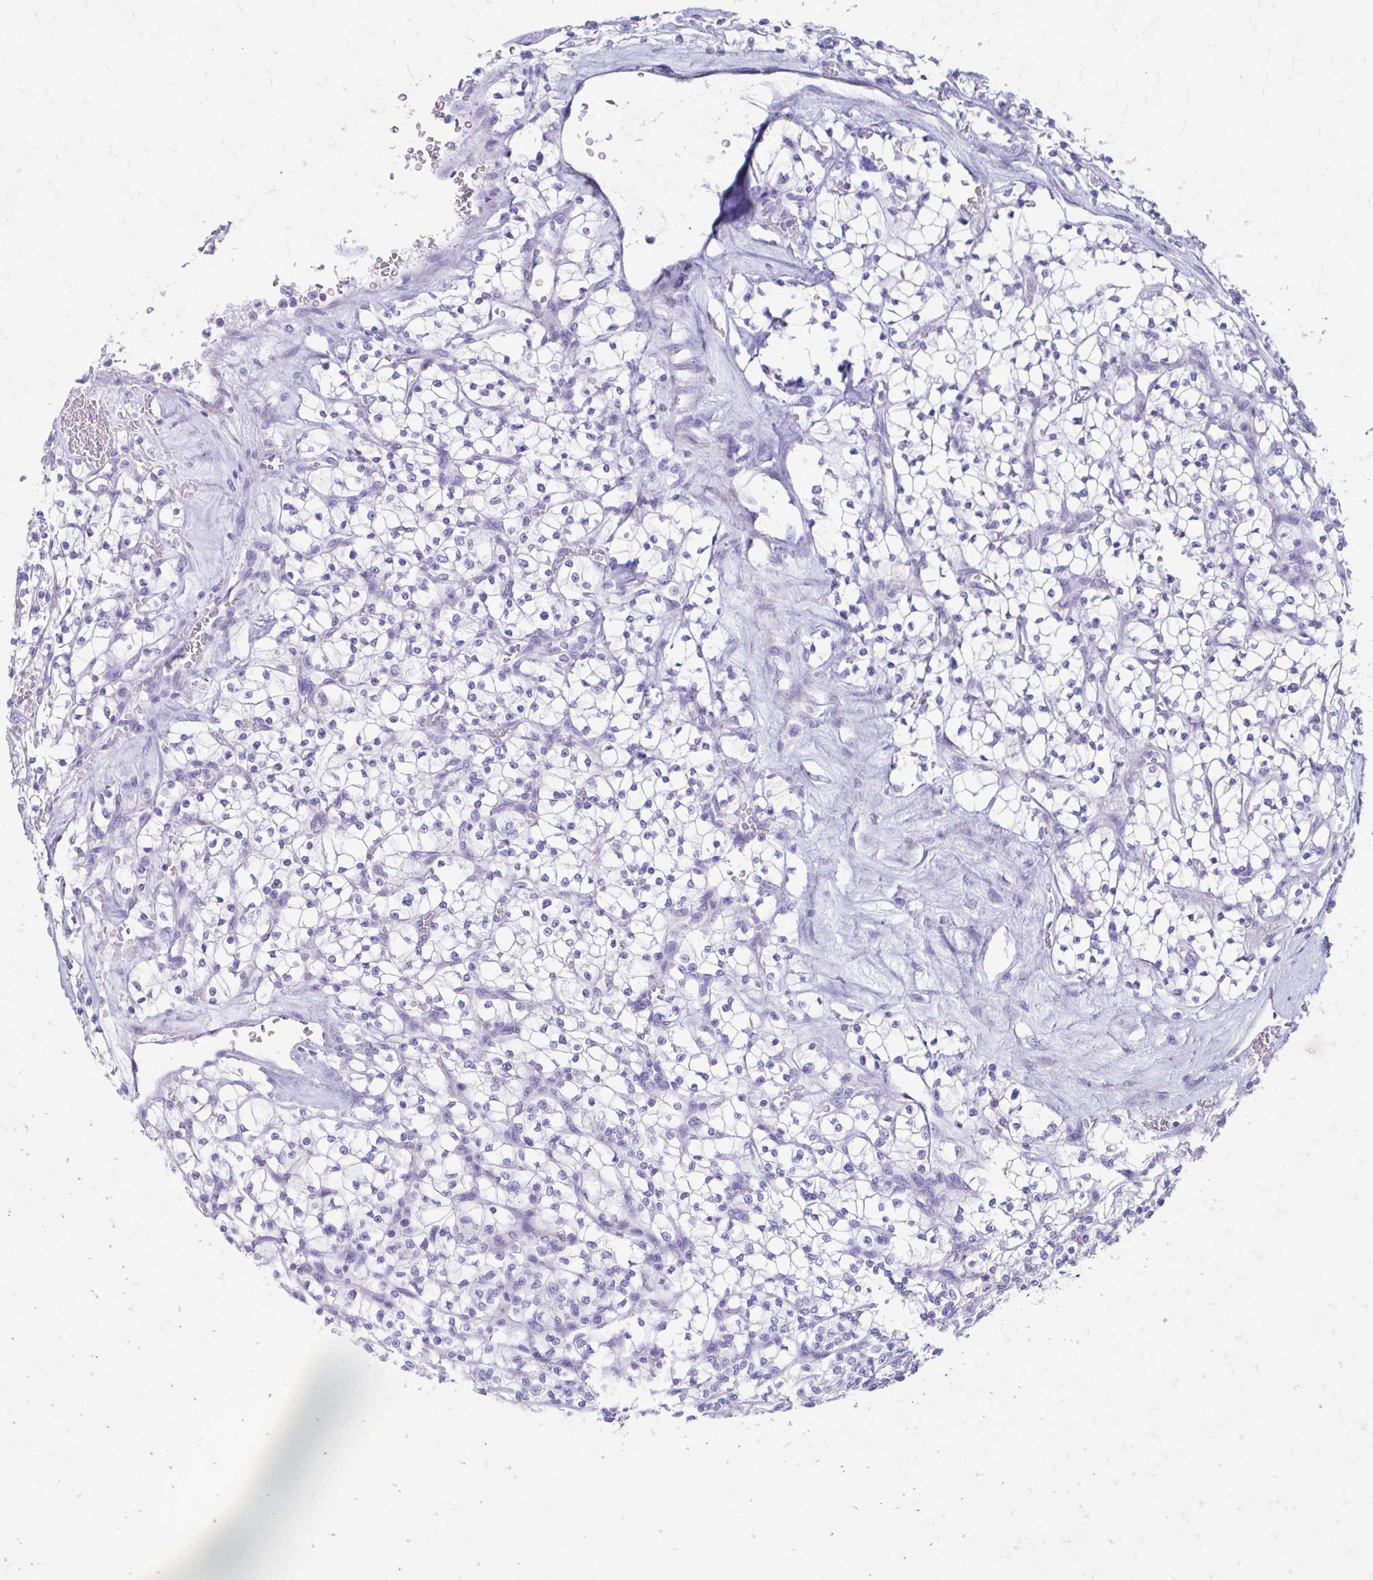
{"staining": {"intensity": "negative", "quantity": "none", "location": "none"}, "tissue": "renal cancer", "cell_type": "Tumor cells", "image_type": "cancer", "snomed": [{"axis": "morphology", "description": "Adenocarcinoma, NOS"}, {"axis": "topography", "description": "Kidney"}], "caption": "An image of renal cancer (adenocarcinoma) stained for a protein demonstrates no brown staining in tumor cells.", "gene": "KRIT1", "patient": {"sex": "female", "age": 64}}